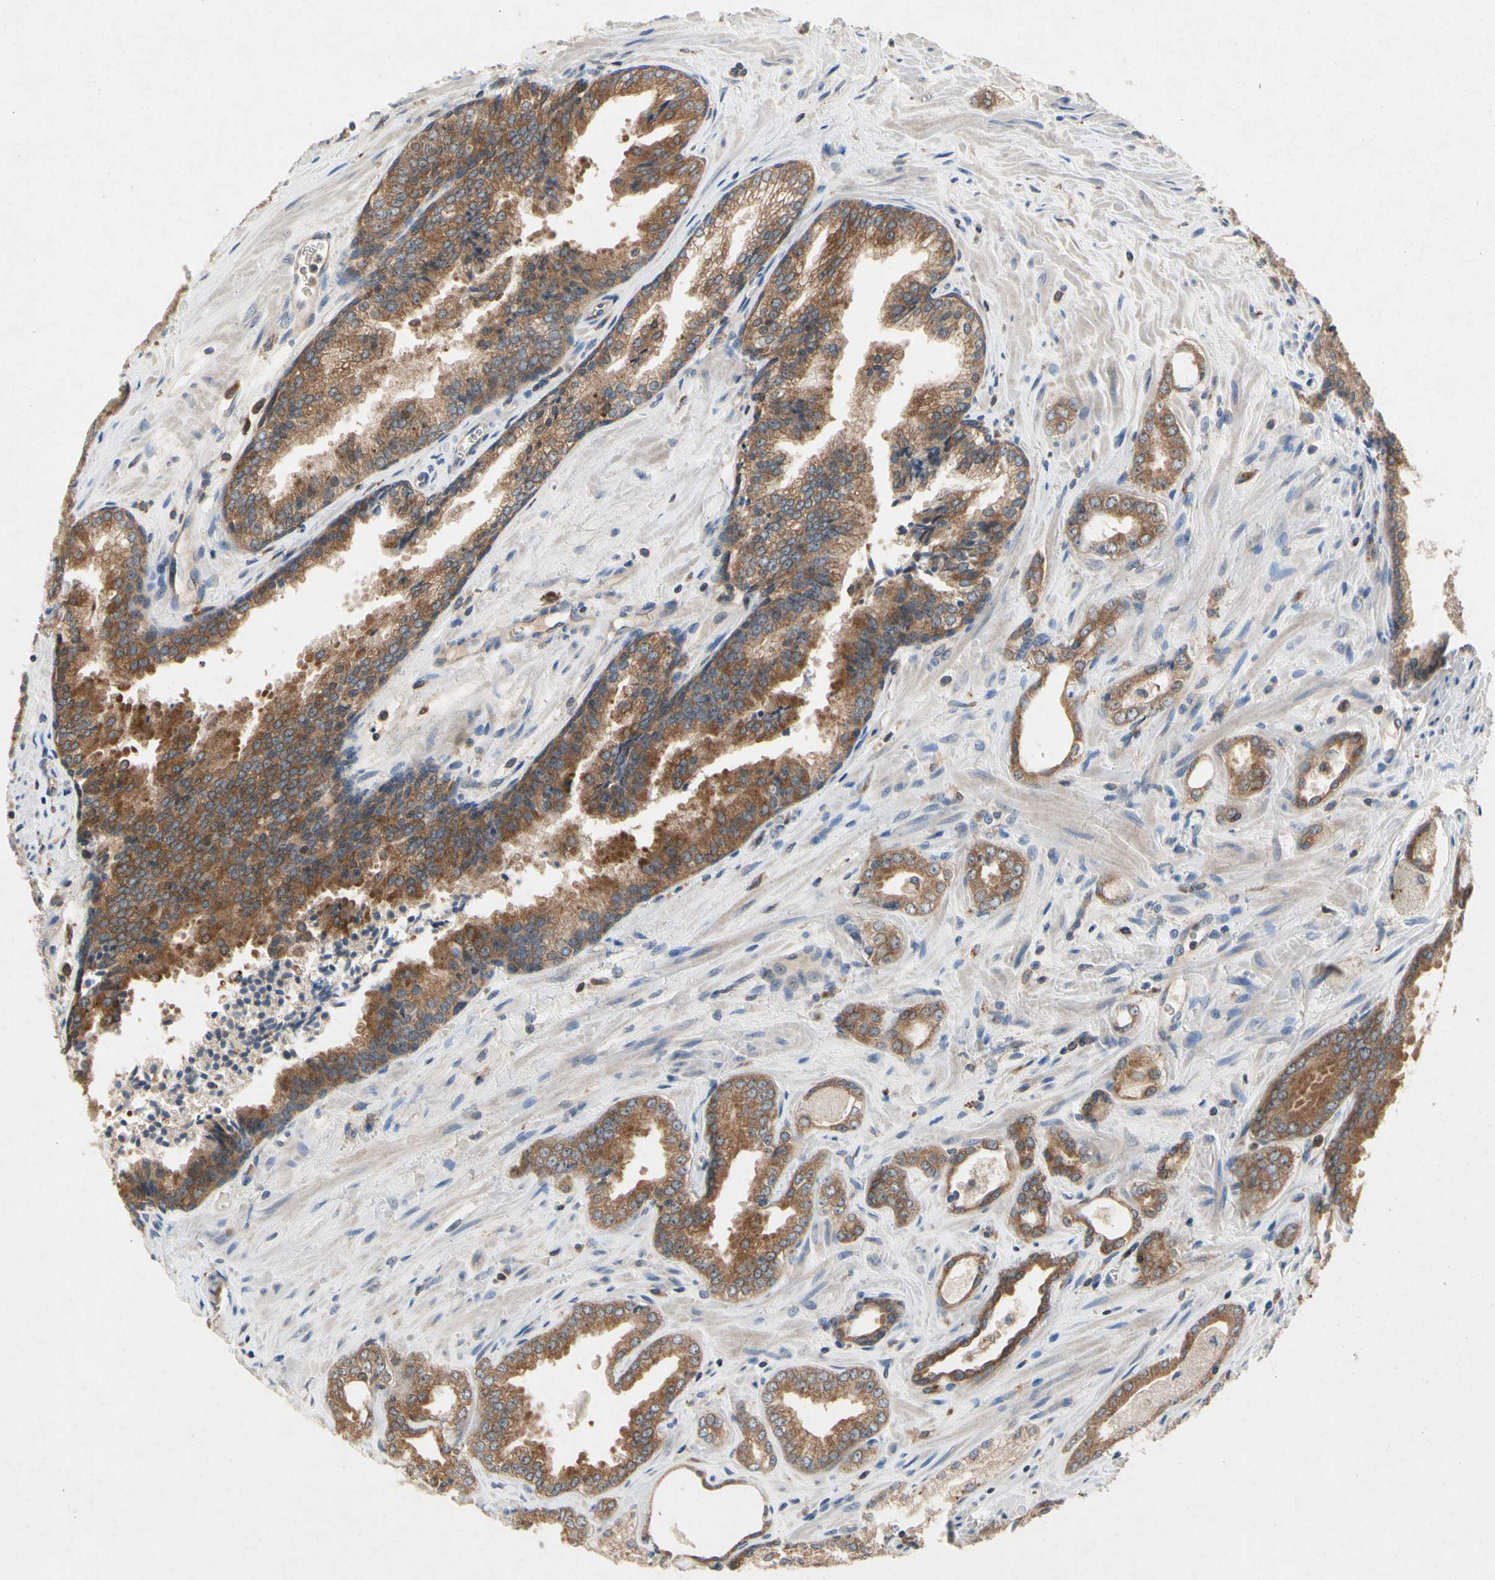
{"staining": {"intensity": "moderate", "quantity": ">75%", "location": "cytoplasmic/membranous"}, "tissue": "prostate cancer", "cell_type": "Tumor cells", "image_type": "cancer", "snomed": [{"axis": "morphology", "description": "Adenocarcinoma, Low grade"}, {"axis": "topography", "description": "Prostate"}], "caption": "The micrograph displays staining of prostate adenocarcinoma (low-grade), revealing moderate cytoplasmic/membranous protein positivity (brown color) within tumor cells. Immunohistochemistry stains the protein of interest in brown and the nuclei are stained blue.", "gene": "RPS6KA1", "patient": {"sex": "male", "age": 60}}